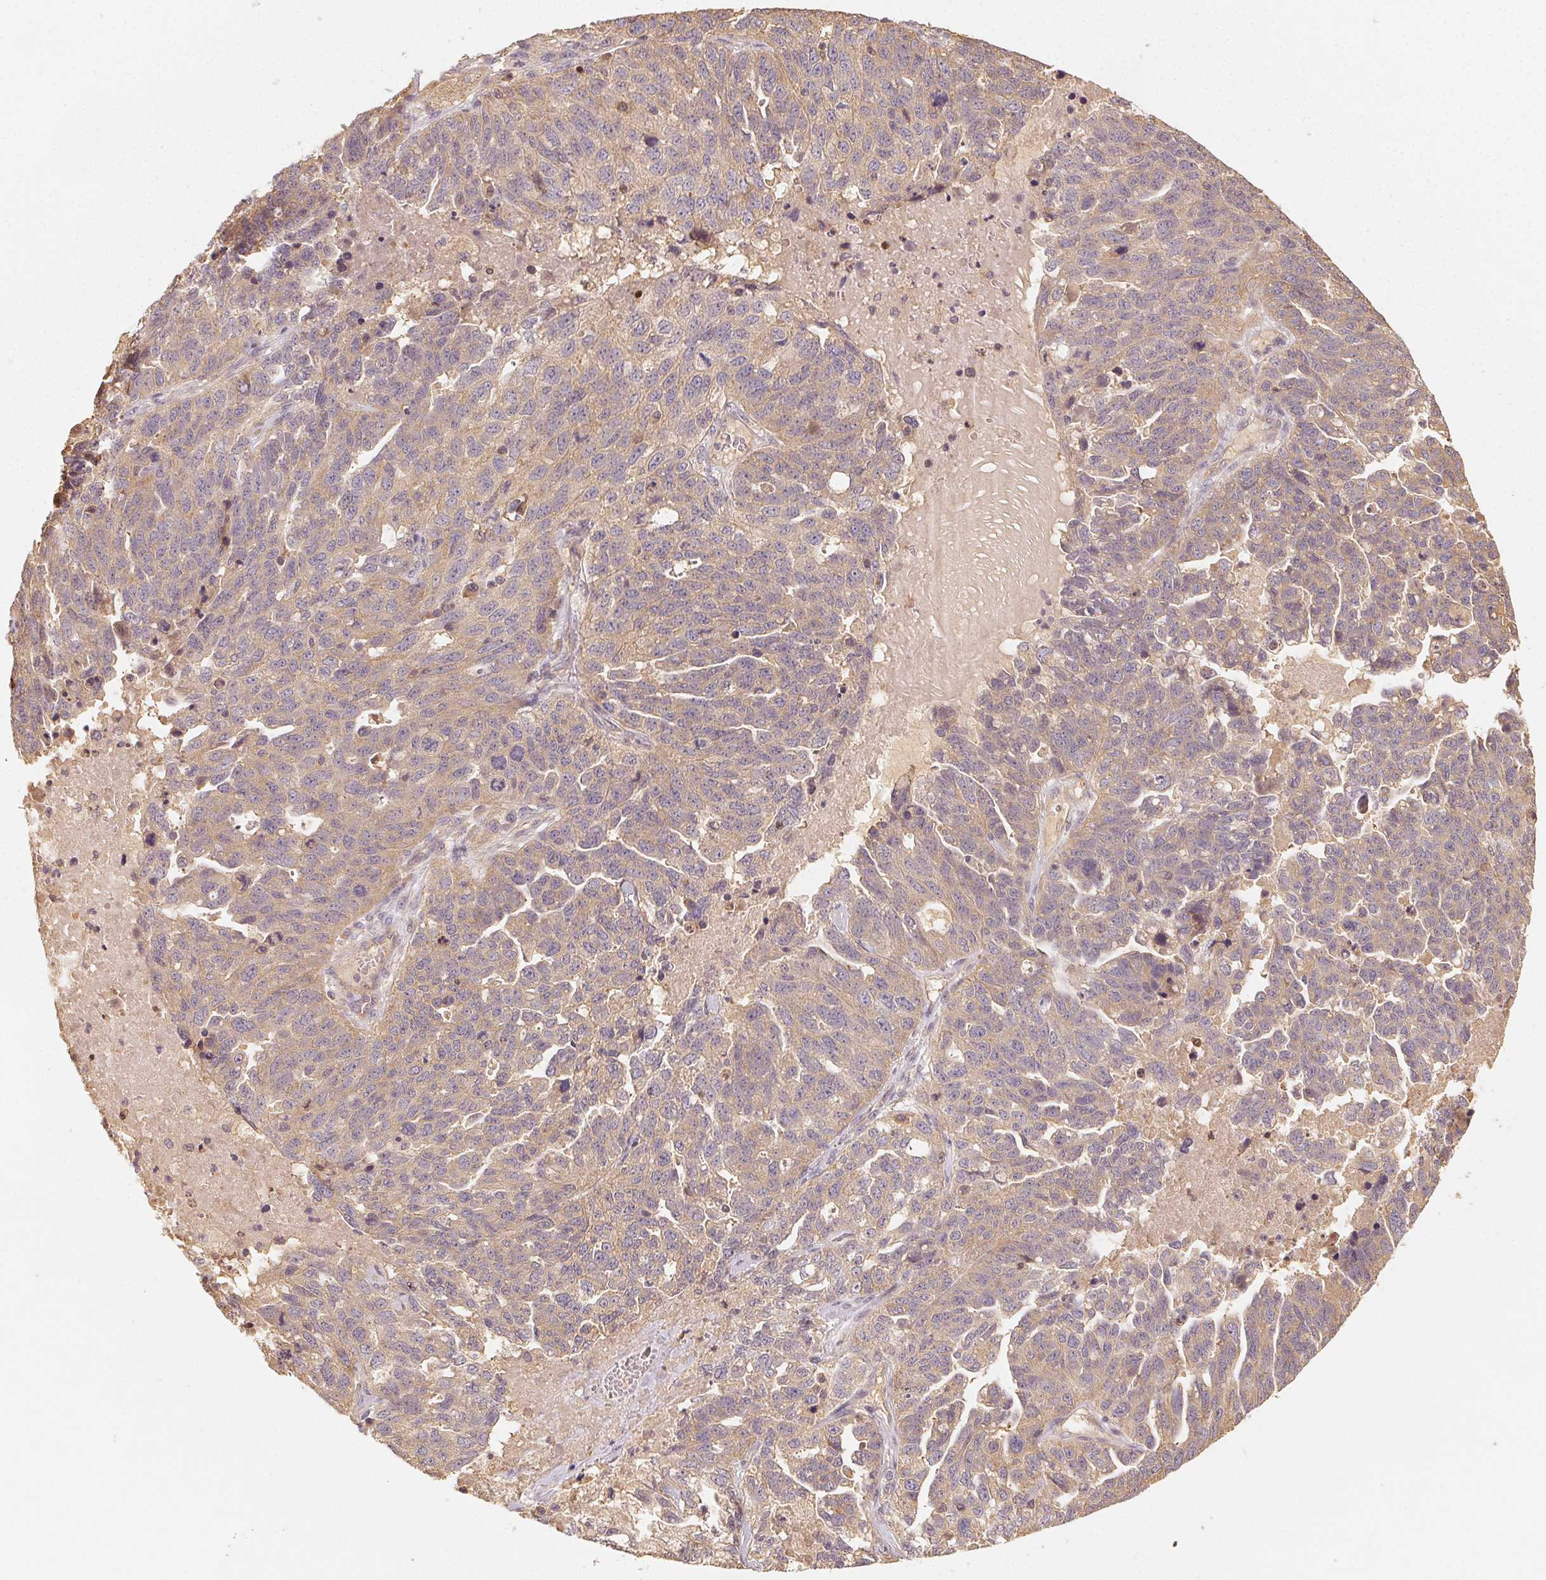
{"staining": {"intensity": "weak", "quantity": ">75%", "location": "cytoplasmic/membranous"}, "tissue": "ovarian cancer", "cell_type": "Tumor cells", "image_type": "cancer", "snomed": [{"axis": "morphology", "description": "Cystadenocarcinoma, serous, NOS"}, {"axis": "topography", "description": "Ovary"}], "caption": "Immunohistochemistry (IHC) of ovarian serous cystadenocarcinoma demonstrates low levels of weak cytoplasmic/membranous staining in approximately >75% of tumor cells.", "gene": "RALA", "patient": {"sex": "female", "age": 71}}